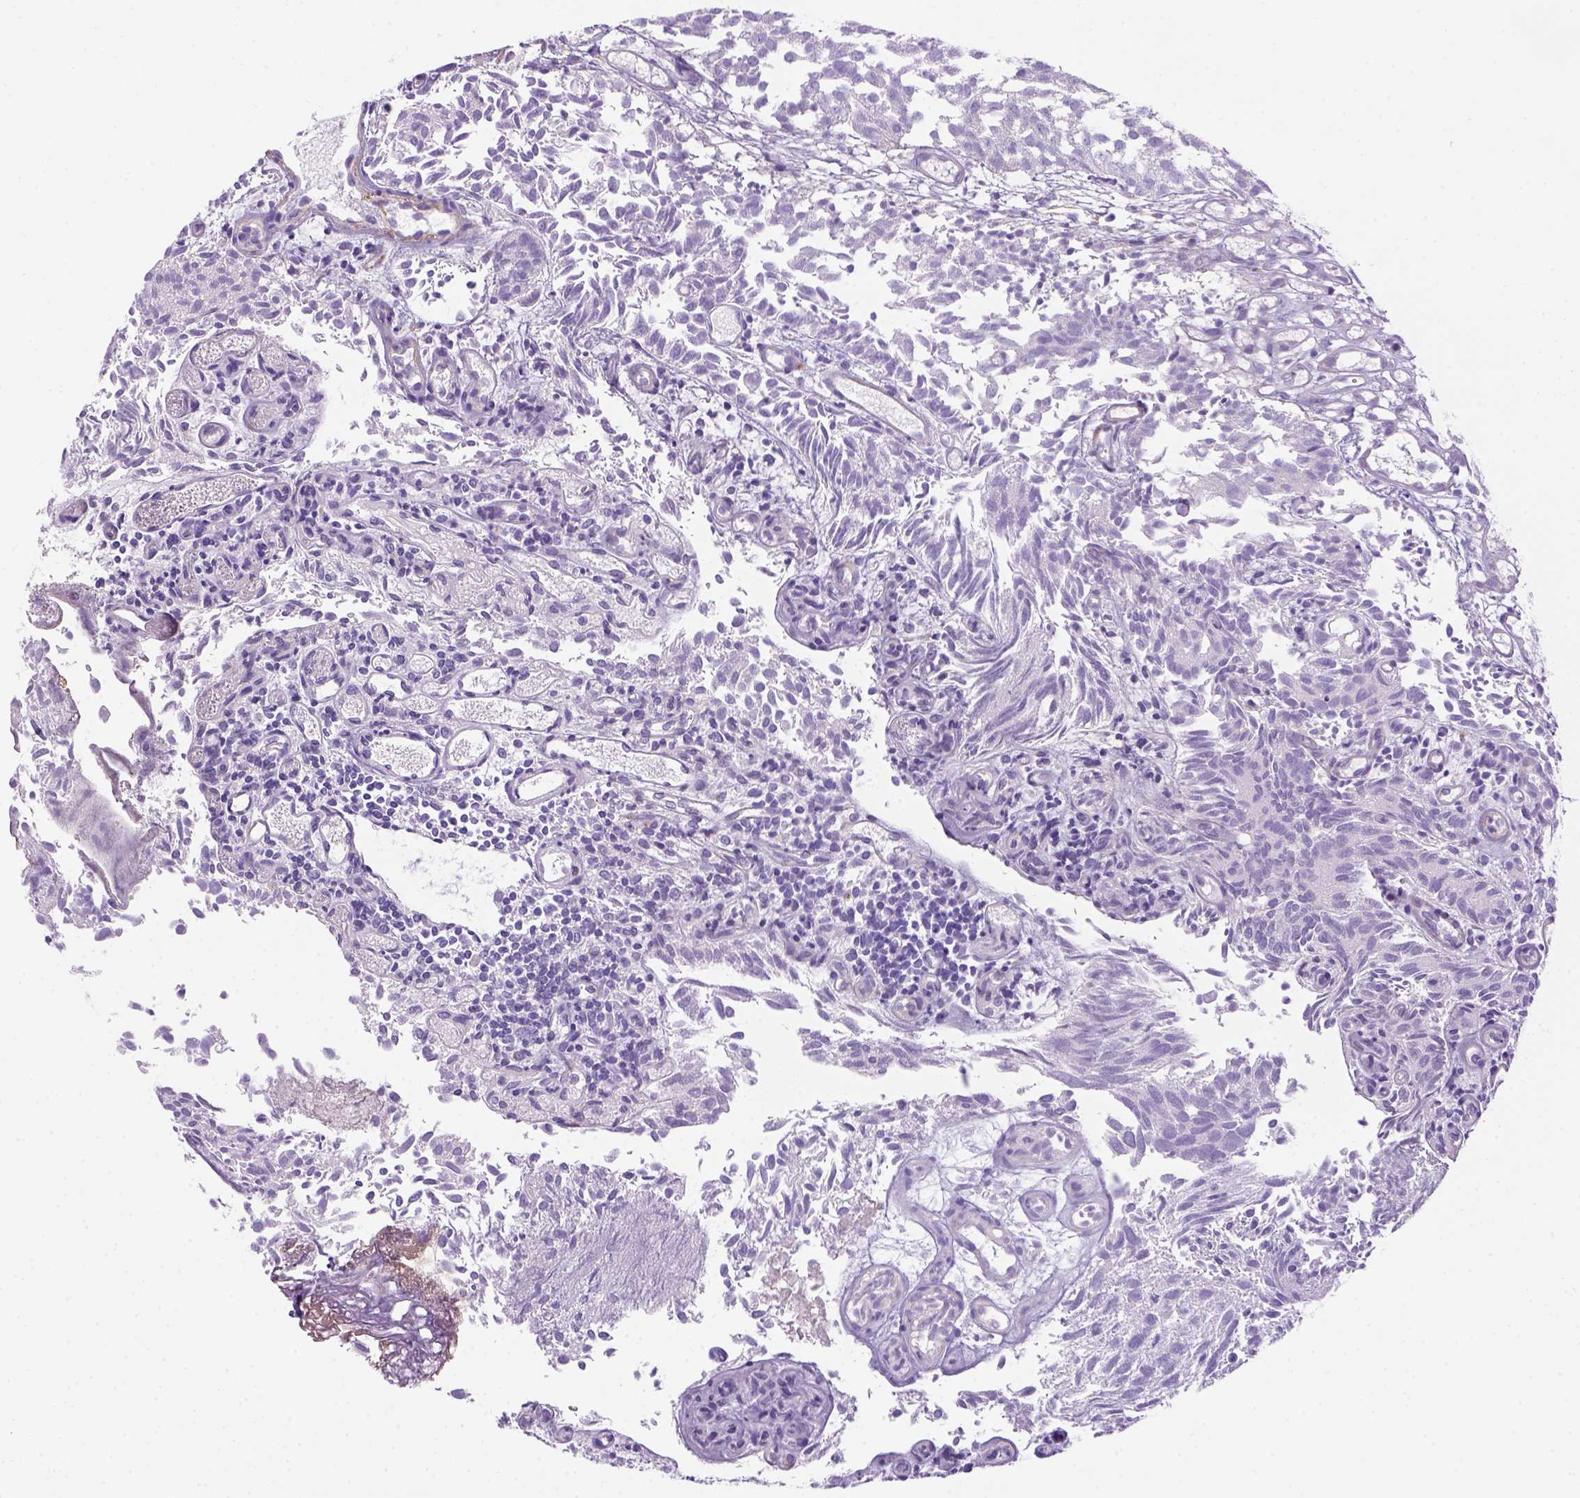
{"staining": {"intensity": "negative", "quantity": "none", "location": "none"}, "tissue": "urothelial cancer", "cell_type": "Tumor cells", "image_type": "cancer", "snomed": [{"axis": "morphology", "description": "Urothelial carcinoma, Low grade"}, {"axis": "topography", "description": "Urinary bladder"}], "caption": "Tumor cells show no significant protein positivity in urothelial carcinoma (low-grade).", "gene": "DNAH11", "patient": {"sex": "male", "age": 70}}